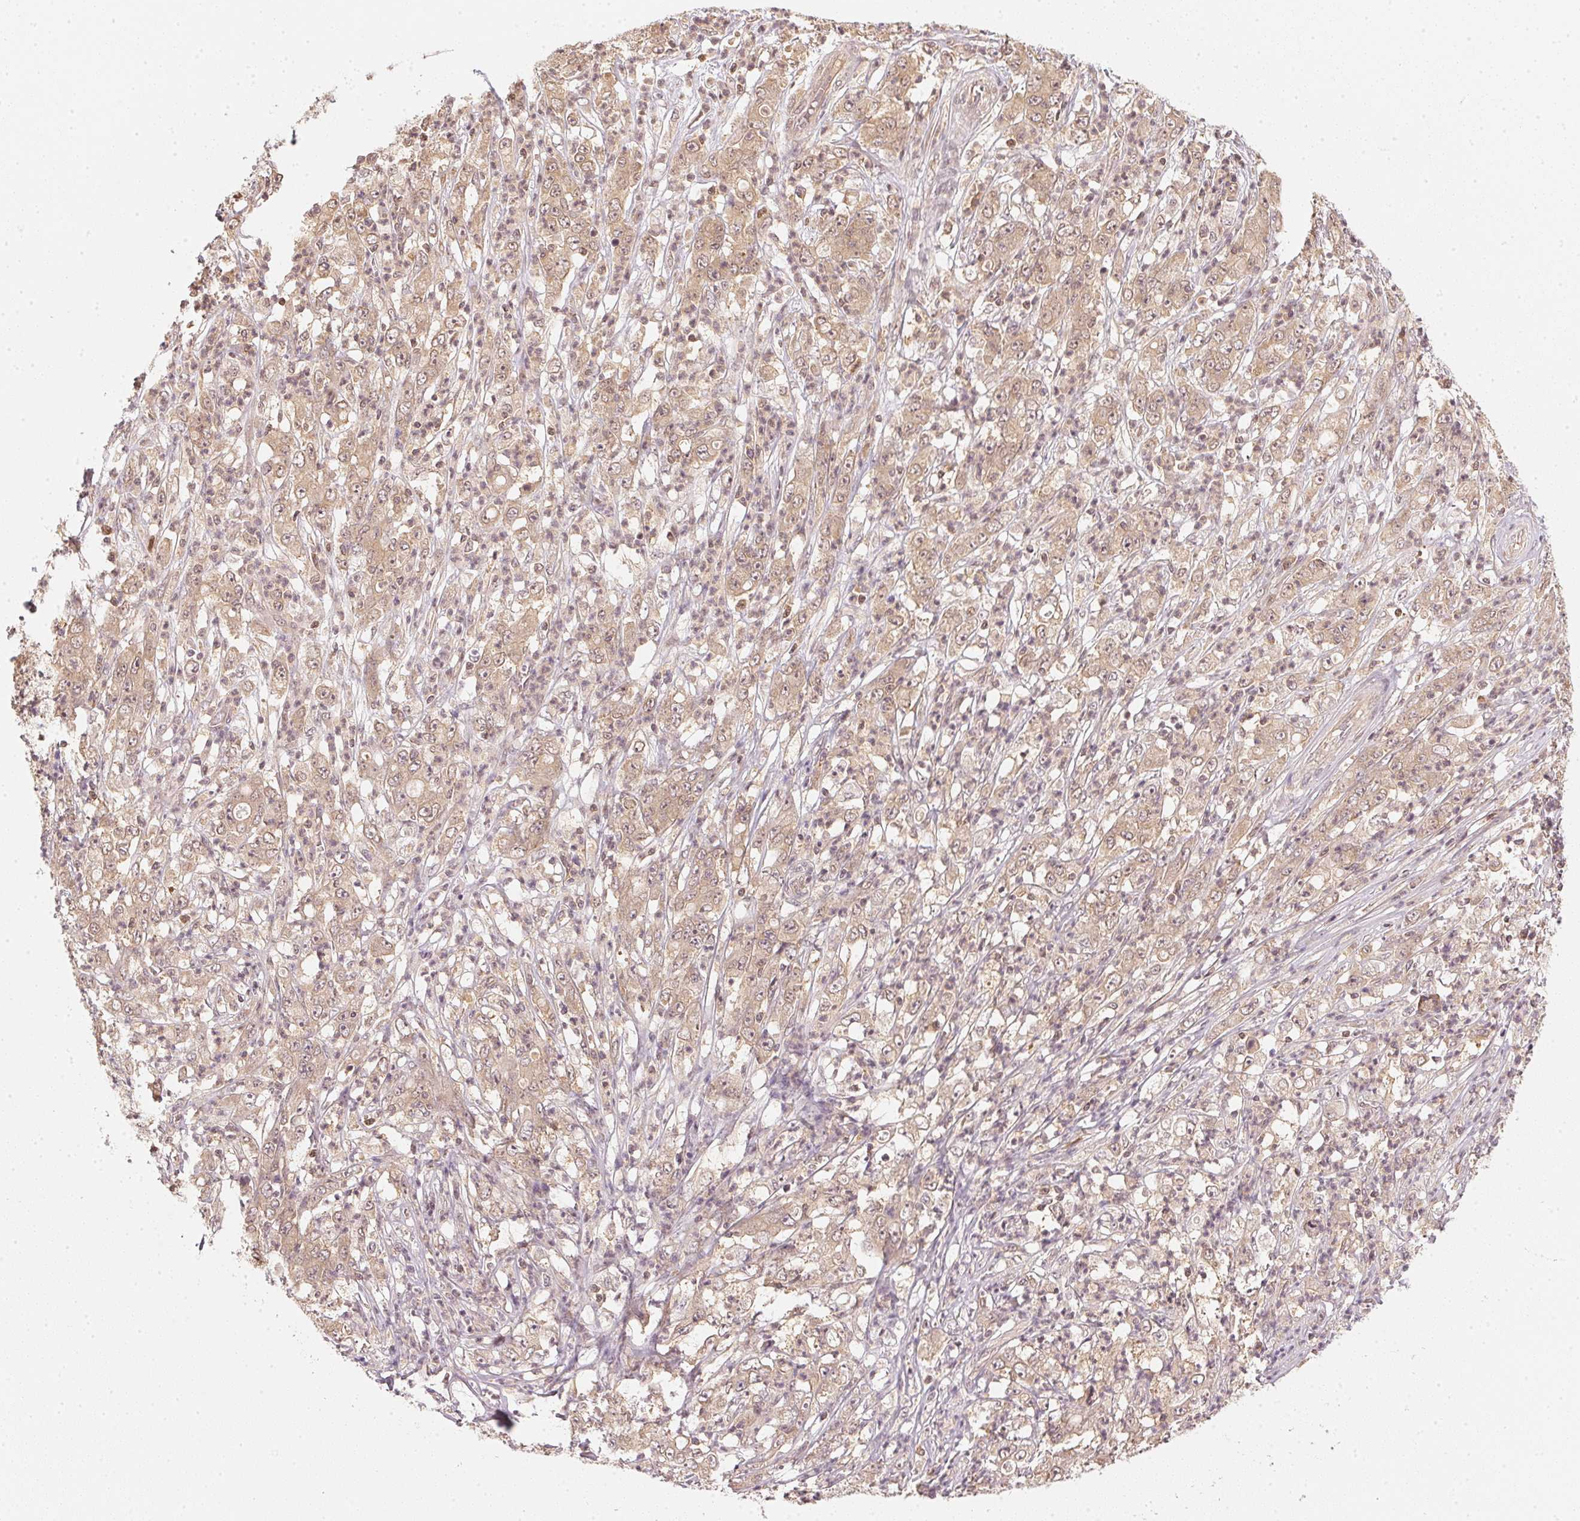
{"staining": {"intensity": "weak", "quantity": ">75%", "location": "cytoplasmic/membranous,nuclear"}, "tissue": "stomach cancer", "cell_type": "Tumor cells", "image_type": "cancer", "snomed": [{"axis": "morphology", "description": "Adenocarcinoma, NOS"}, {"axis": "topography", "description": "Stomach, lower"}], "caption": "Stomach cancer (adenocarcinoma) was stained to show a protein in brown. There is low levels of weak cytoplasmic/membranous and nuclear positivity in approximately >75% of tumor cells.", "gene": "UBE2L3", "patient": {"sex": "female", "age": 71}}